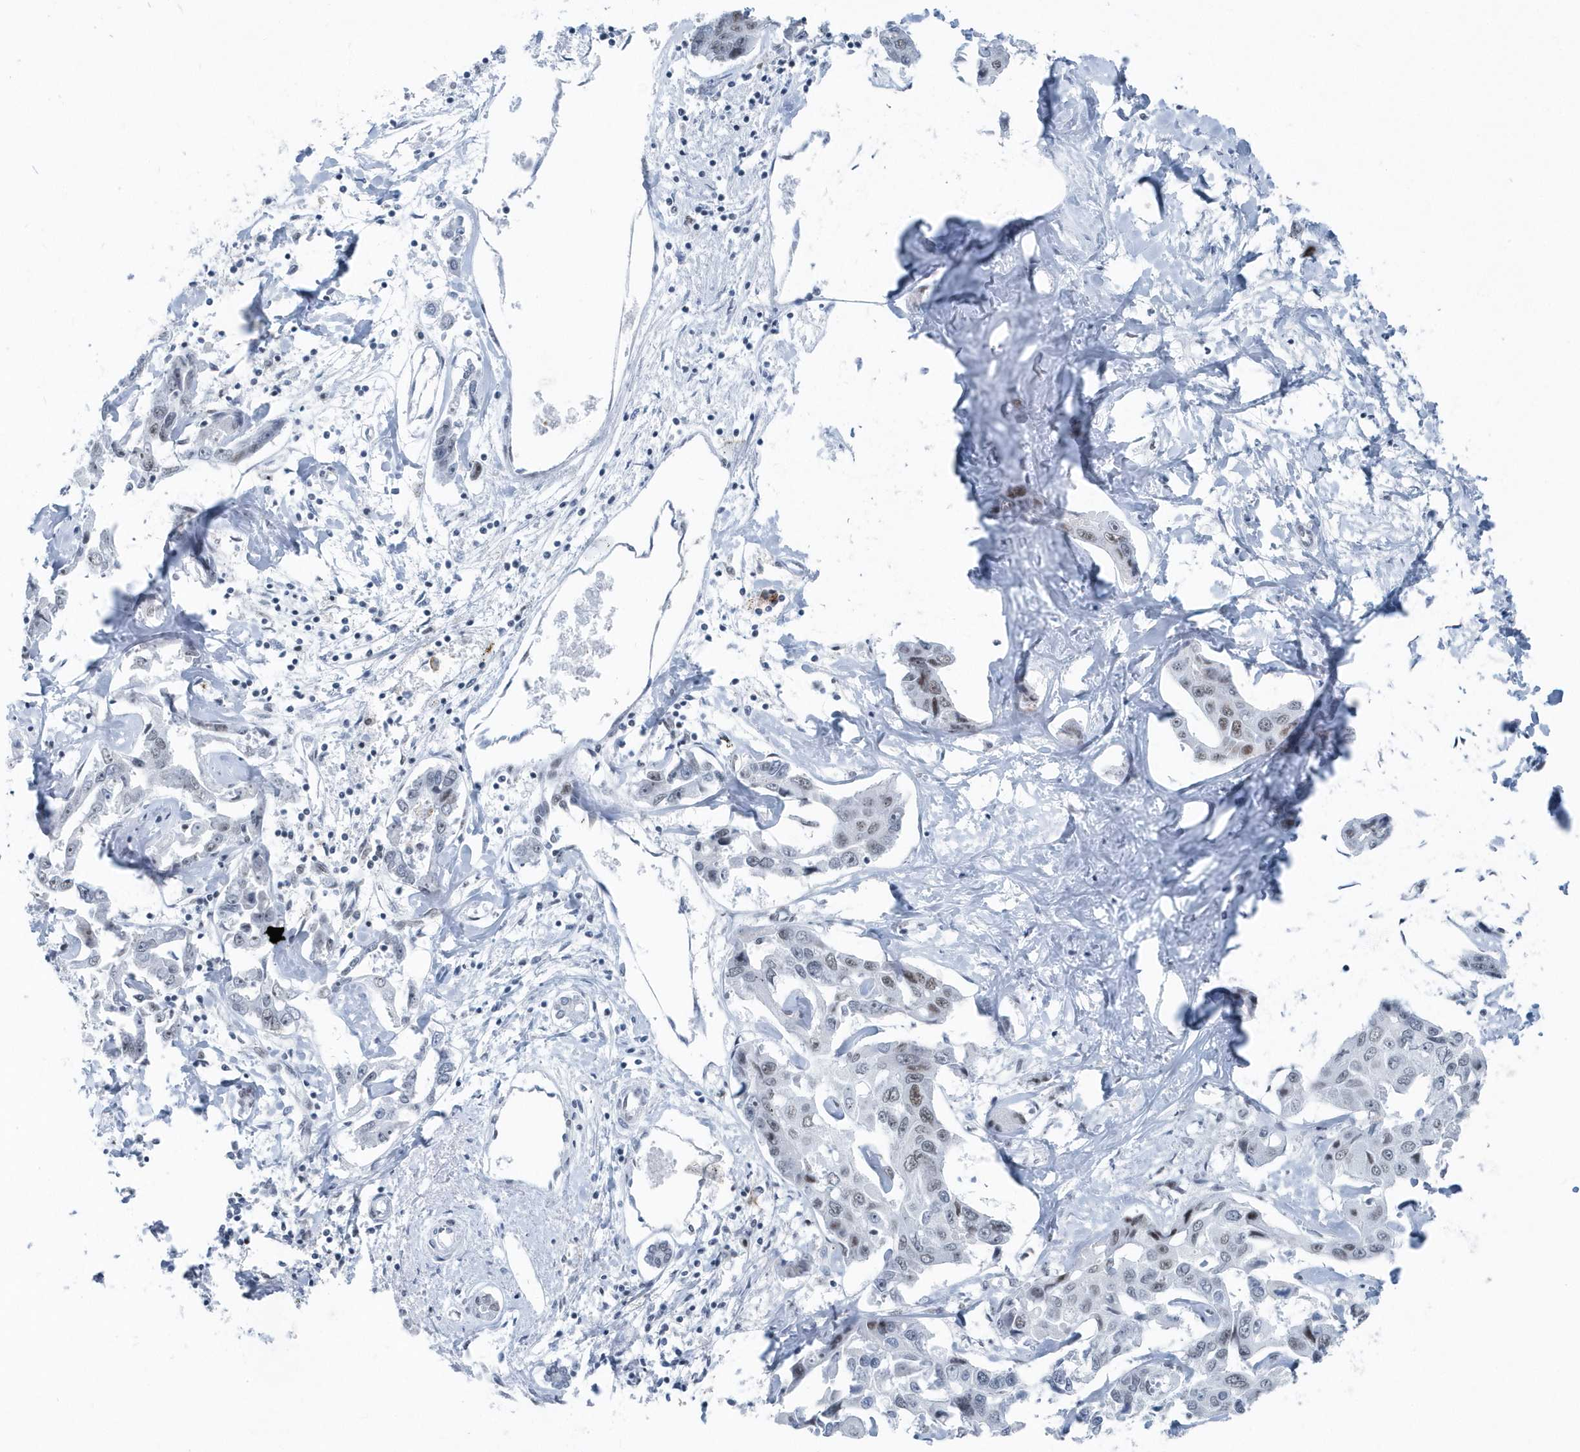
{"staining": {"intensity": "weak", "quantity": "<25%", "location": "nuclear"}, "tissue": "liver cancer", "cell_type": "Tumor cells", "image_type": "cancer", "snomed": [{"axis": "morphology", "description": "Cholangiocarcinoma"}, {"axis": "topography", "description": "Liver"}], "caption": "Tumor cells show no significant protein expression in cholangiocarcinoma (liver).", "gene": "FIP1L1", "patient": {"sex": "male", "age": 59}}